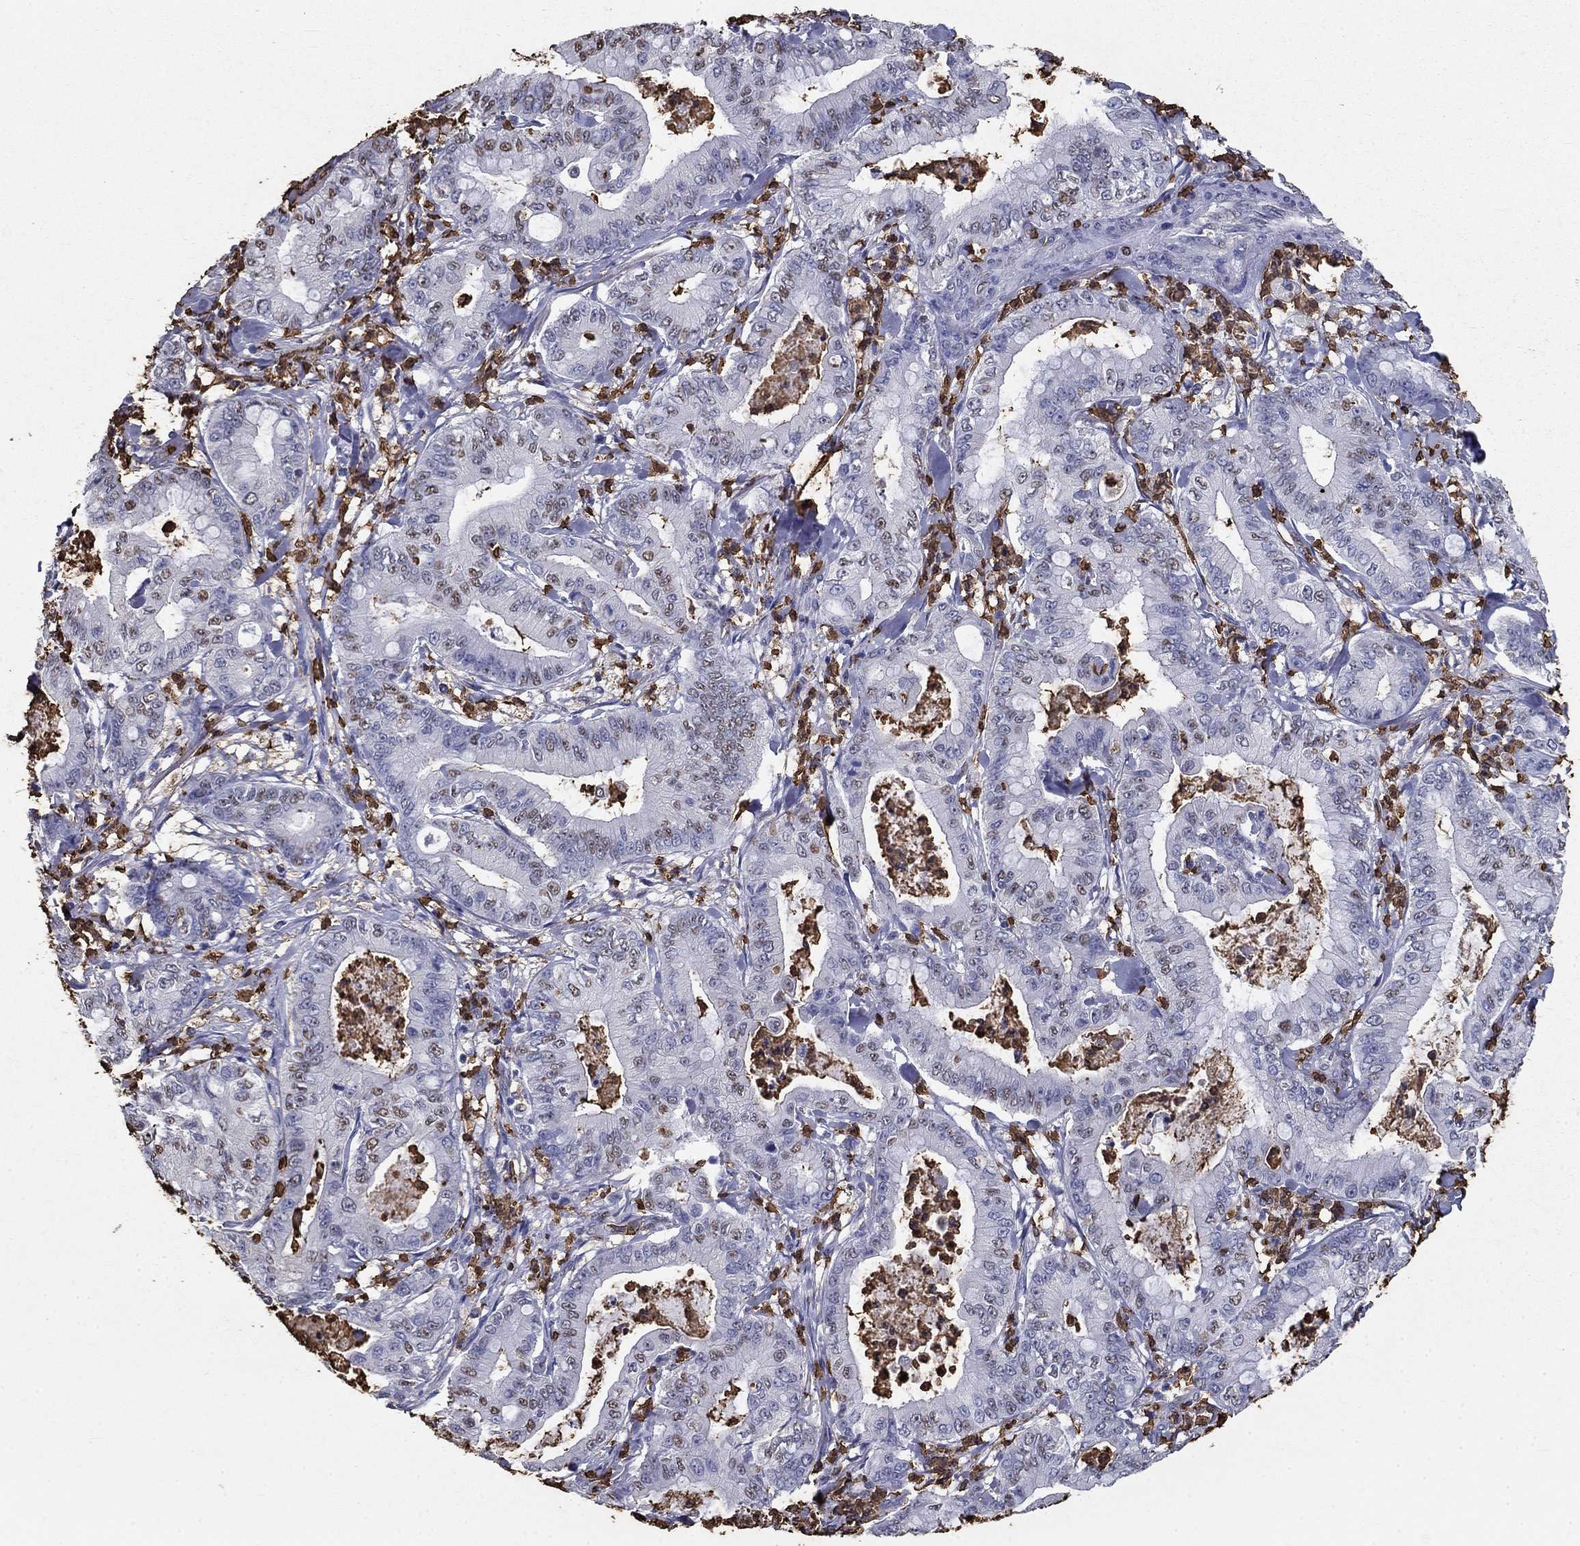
{"staining": {"intensity": "moderate", "quantity": "<25%", "location": "nuclear"}, "tissue": "pancreatic cancer", "cell_type": "Tumor cells", "image_type": "cancer", "snomed": [{"axis": "morphology", "description": "Adenocarcinoma, NOS"}, {"axis": "topography", "description": "Pancreas"}], "caption": "Immunohistochemistry (IHC) (DAB (3,3'-diaminobenzidine)) staining of human pancreatic cancer exhibits moderate nuclear protein expression in approximately <25% of tumor cells.", "gene": "IGSF8", "patient": {"sex": "male", "age": 71}}